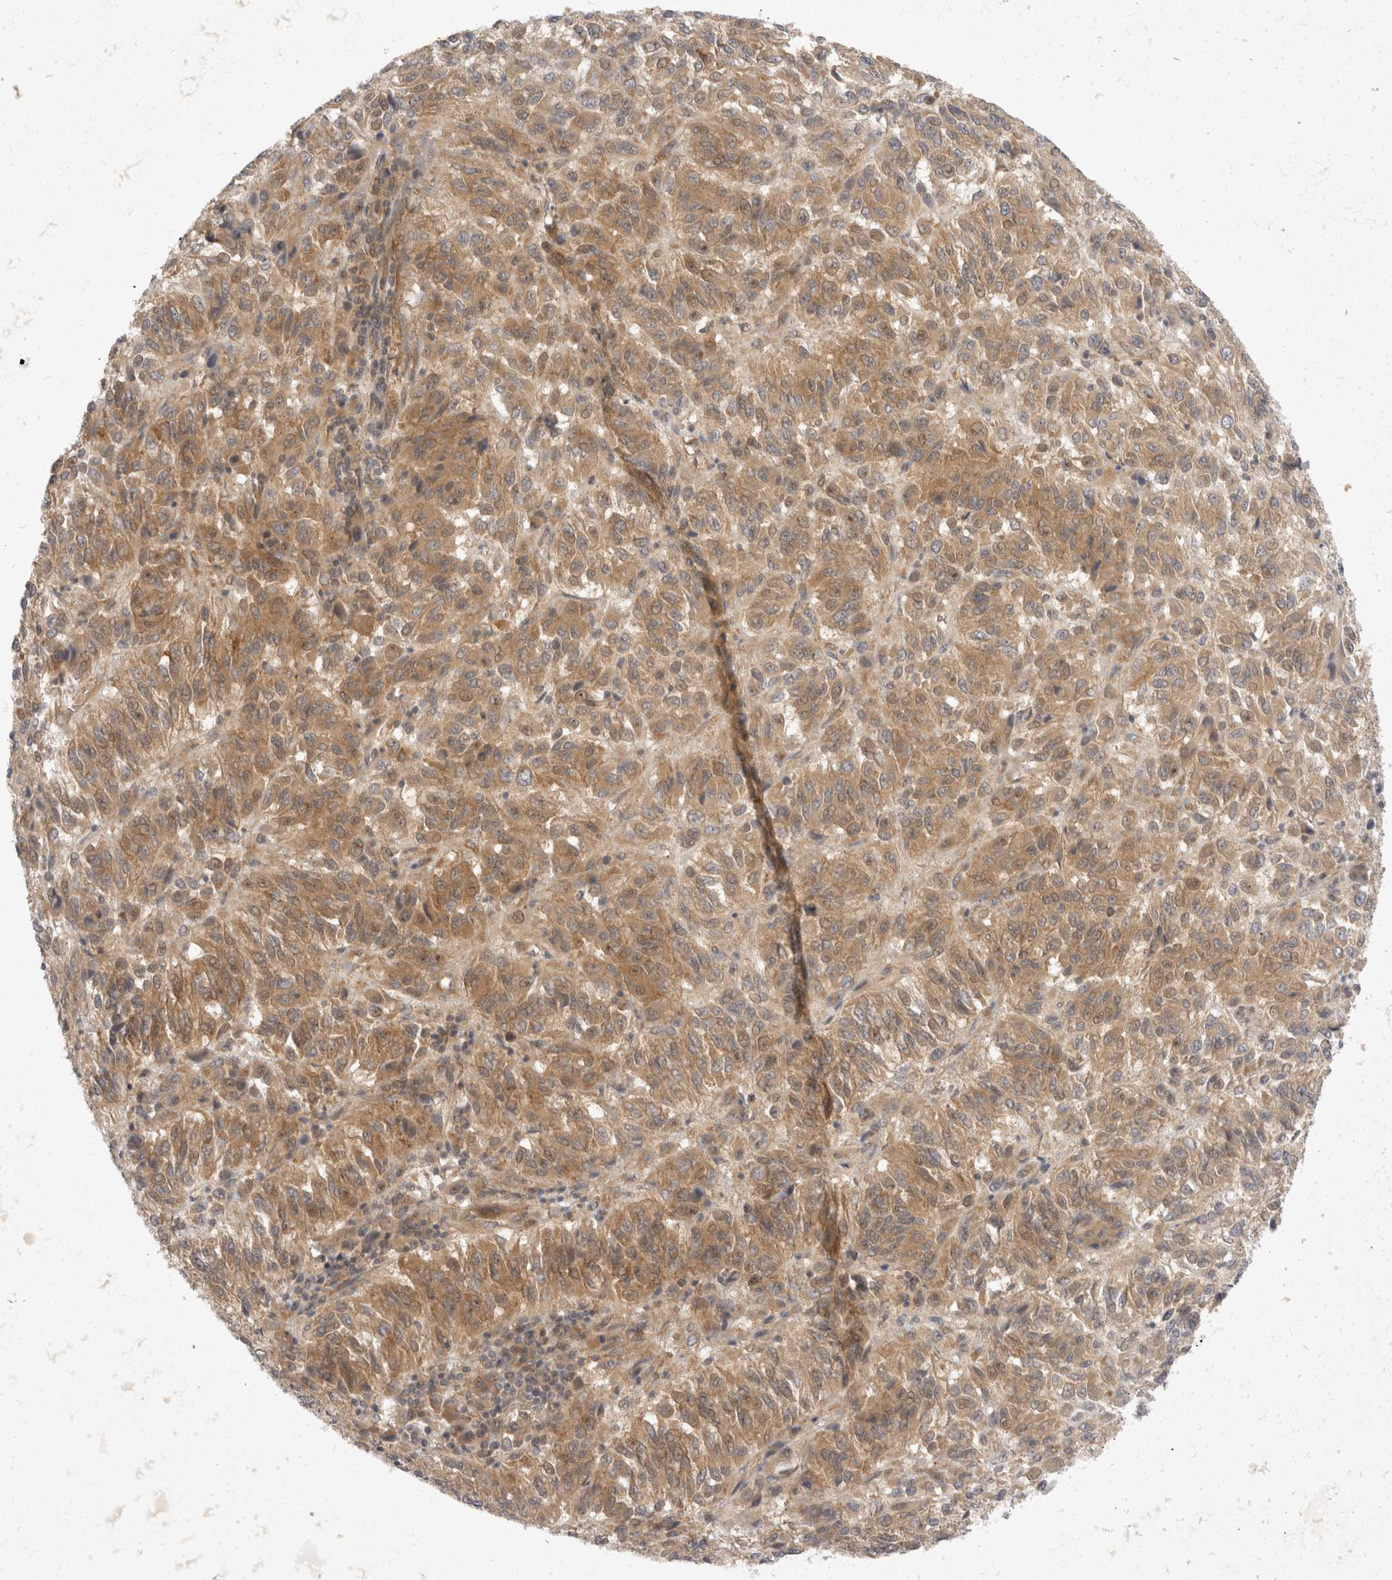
{"staining": {"intensity": "moderate", "quantity": ">75%", "location": "cytoplasmic/membranous"}, "tissue": "melanoma", "cell_type": "Tumor cells", "image_type": "cancer", "snomed": [{"axis": "morphology", "description": "Malignant melanoma, Metastatic site"}, {"axis": "topography", "description": "Lung"}], "caption": "Moderate cytoplasmic/membranous protein expression is present in approximately >75% of tumor cells in melanoma. Immunohistochemistry (ihc) stains the protein in brown and the nuclei are stained blue.", "gene": "EIF4G3", "patient": {"sex": "male", "age": 64}}